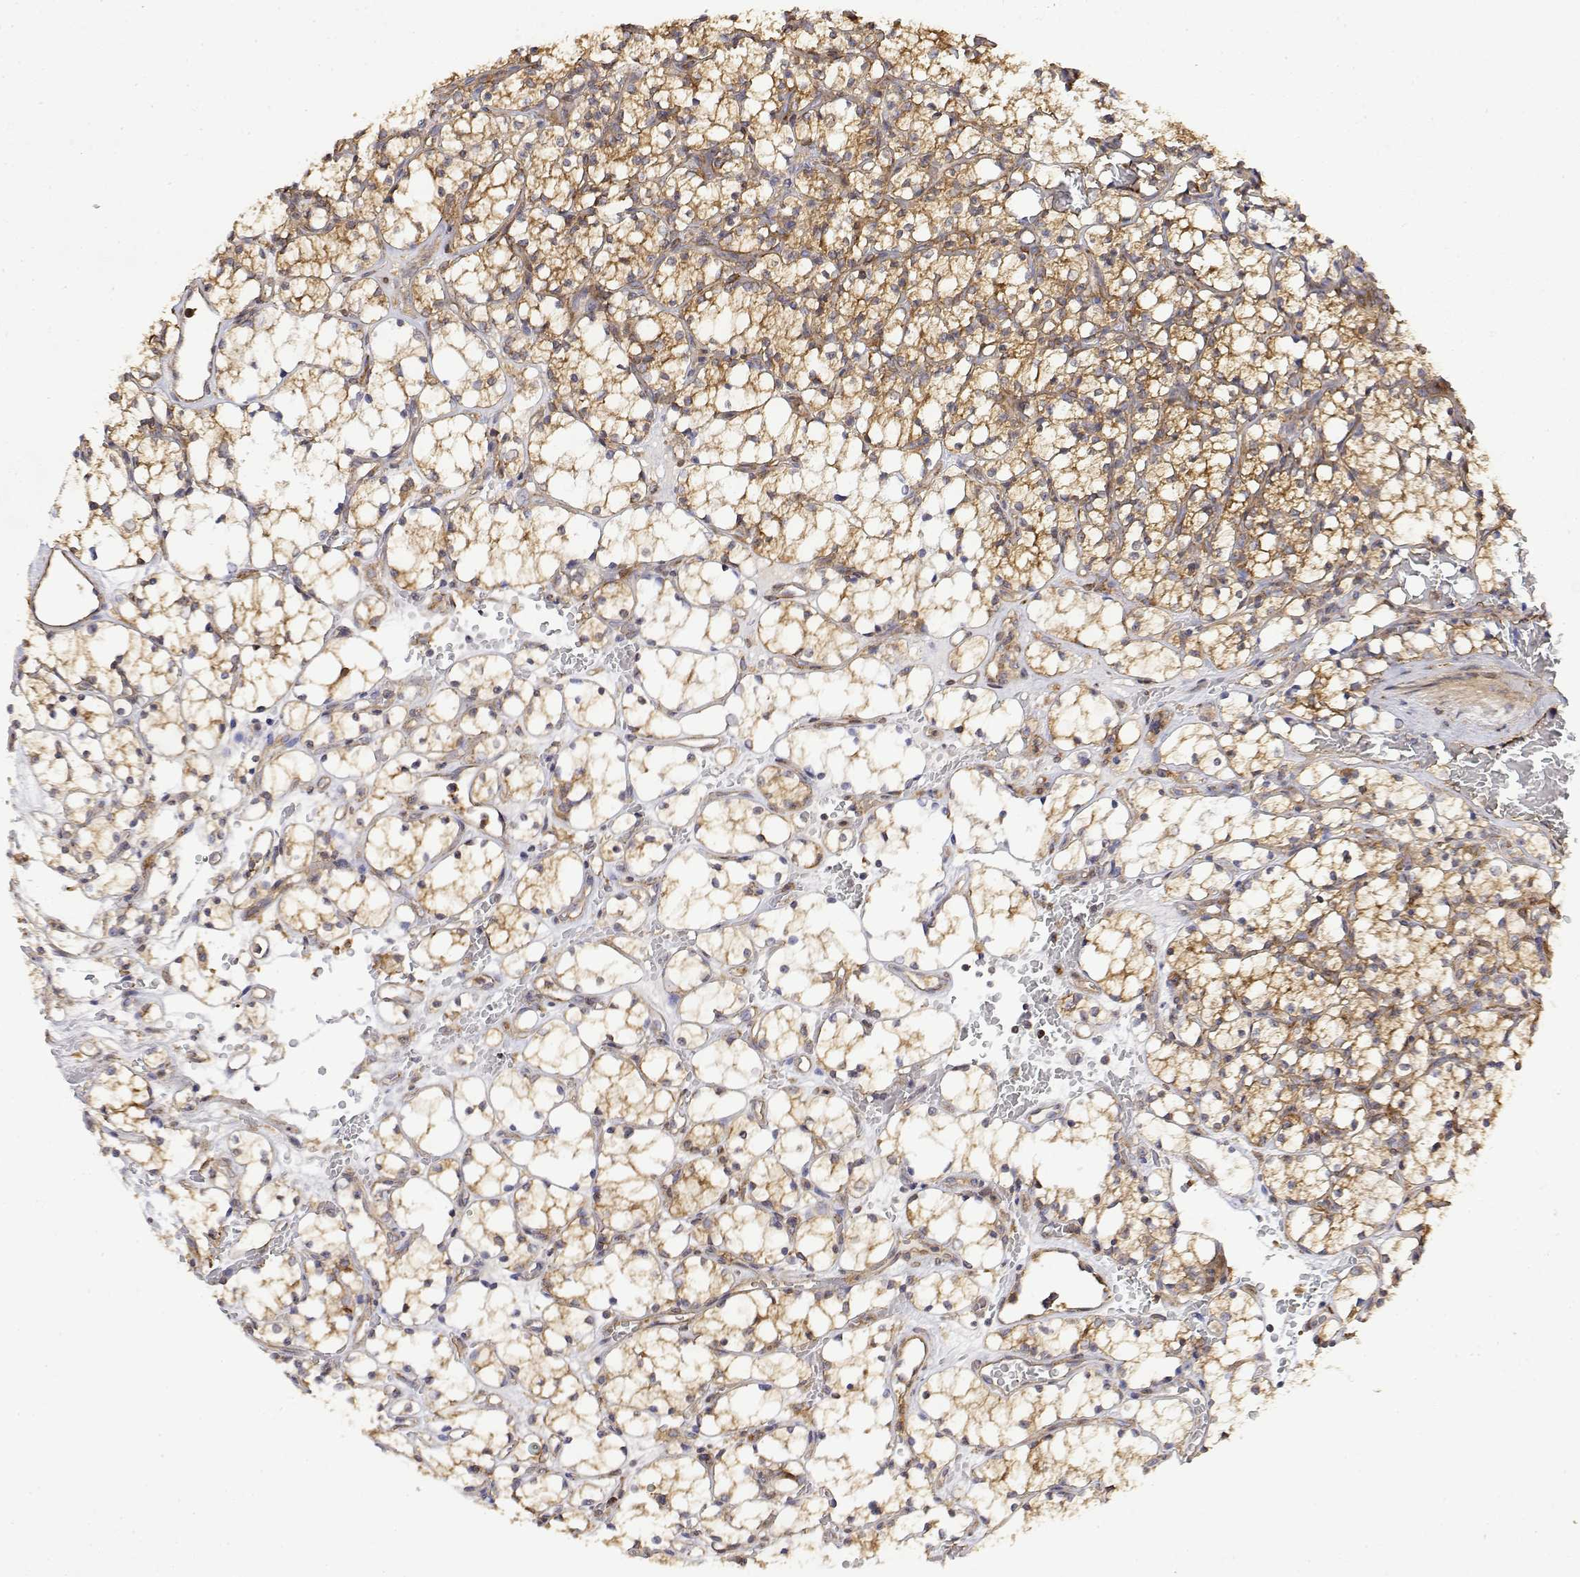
{"staining": {"intensity": "moderate", "quantity": ">75%", "location": "cytoplasmic/membranous"}, "tissue": "renal cancer", "cell_type": "Tumor cells", "image_type": "cancer", "snomed": [{"axis": "morphology", "description": "Adenocarcinoma, NOS"}, {"axis": "topography", "description": "Kidney"}], "caption": "Adenocarcinoma (renal) was stained to show a protein in brown. There is medium levels of moderate cytoplasmic/membranous staining in about >75% of tumor cells.", "gene": "PACSIN2", "patient": {"sex": "female", "age": 69}}